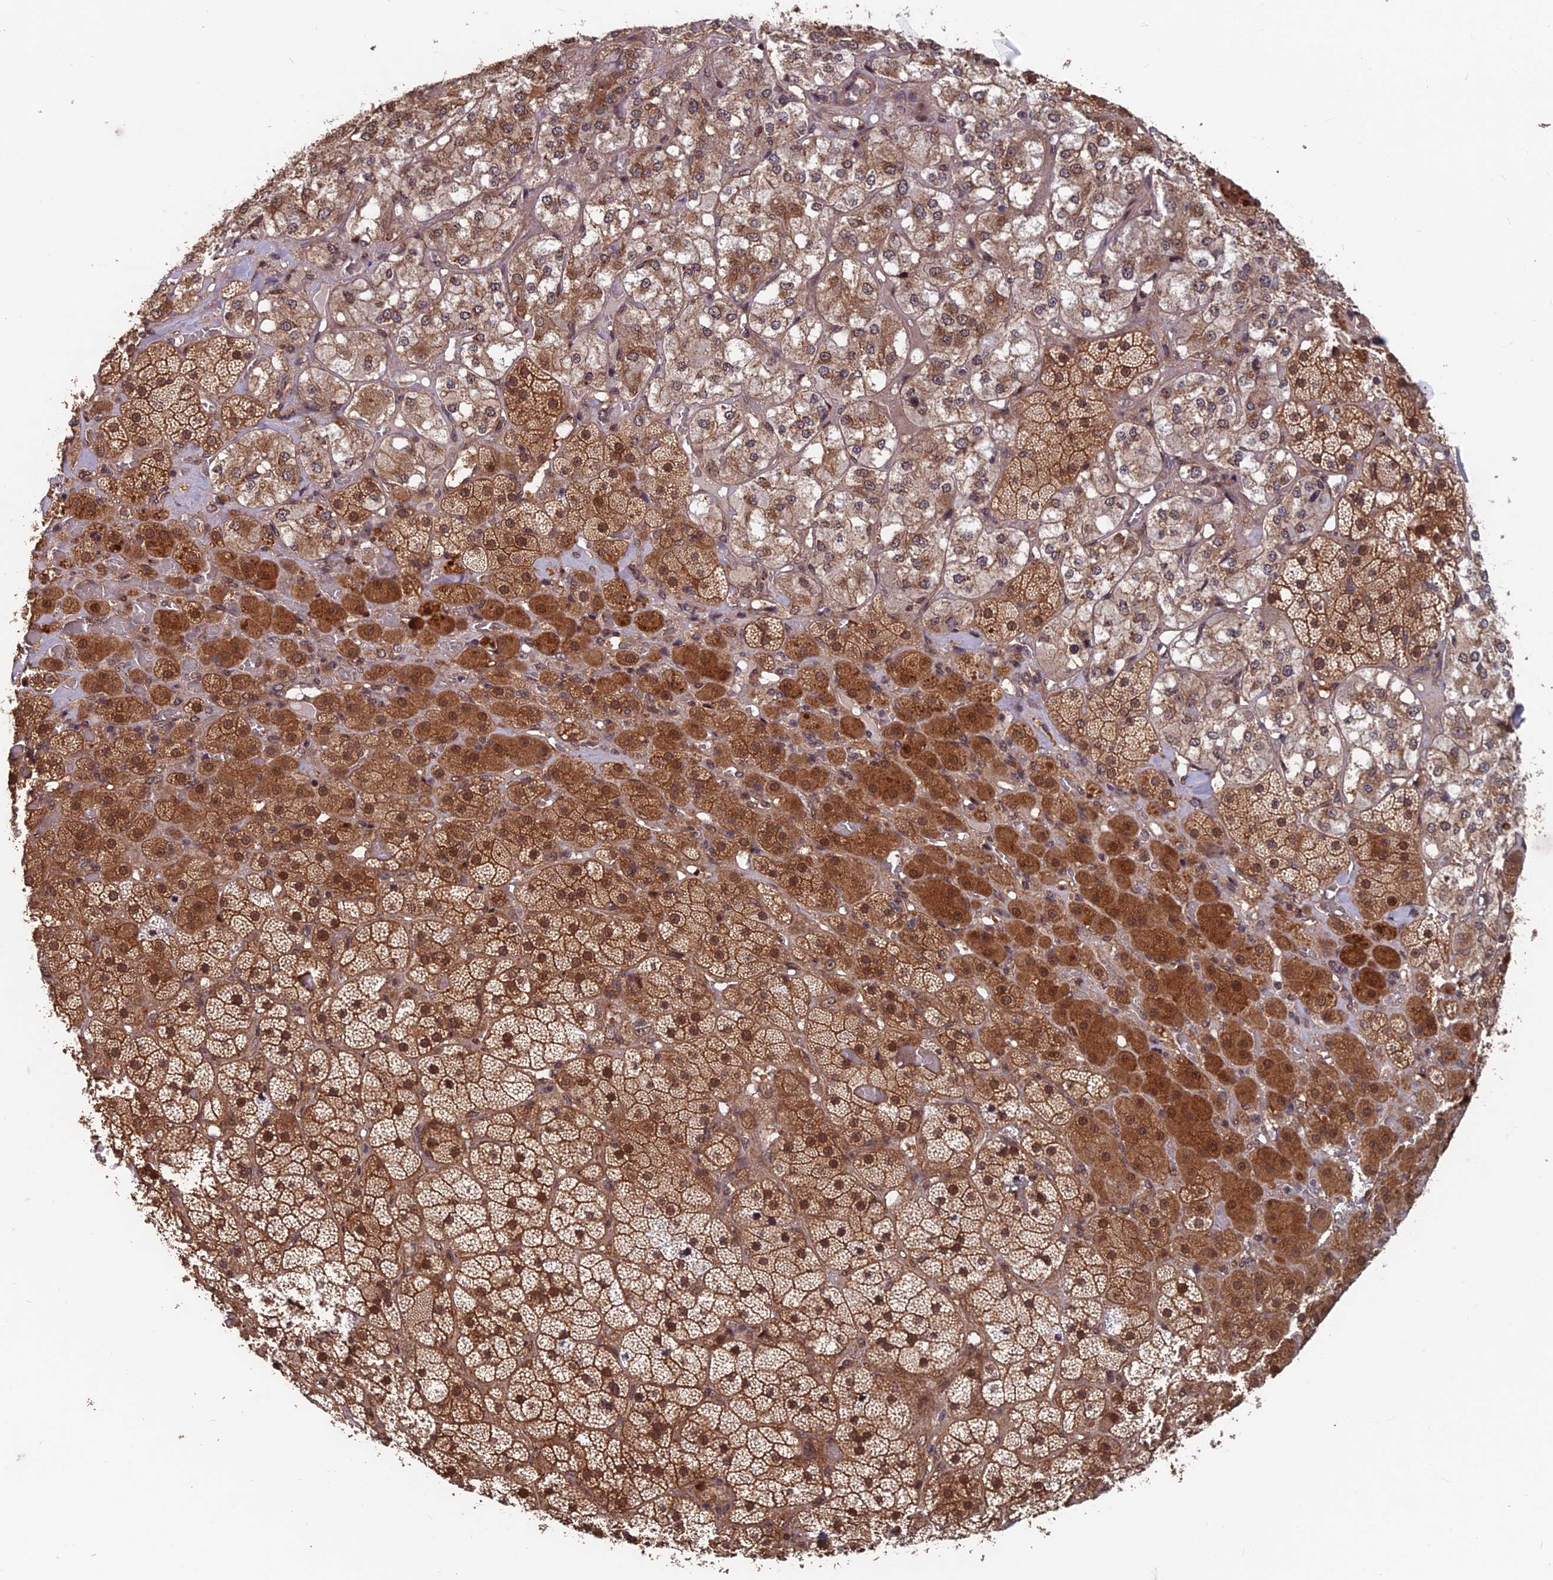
{"staining": {"intensity": "strong", "quantity": ">75%", "location": "cytoplasmic/membranous,nuclear"}, "tissue": "adrenal gland", "cell_type": "Glandular cells", "image_type": "normal", "snomed": [{"axis": "morphology", "description": "Normal tissue, NOS"}, {"axis": "topography", "description": "Adrenal gland"}], "caption": "Immunohistochemistry (IHC) (DAB (3,3'-diaminobenzidine)) staining of benign human adrenal gland shows strong cytoplasmic/membranous,nuclear protein expression in approximately >75% of glandular cells. The staining was performed using DAB to visualize the protein expression in brown, while the nuclei were stained in blue with hematoxylin (Magnification: 20x).", "gene": "FAM53C", "patient": {"sex": "male", "age": 57}}